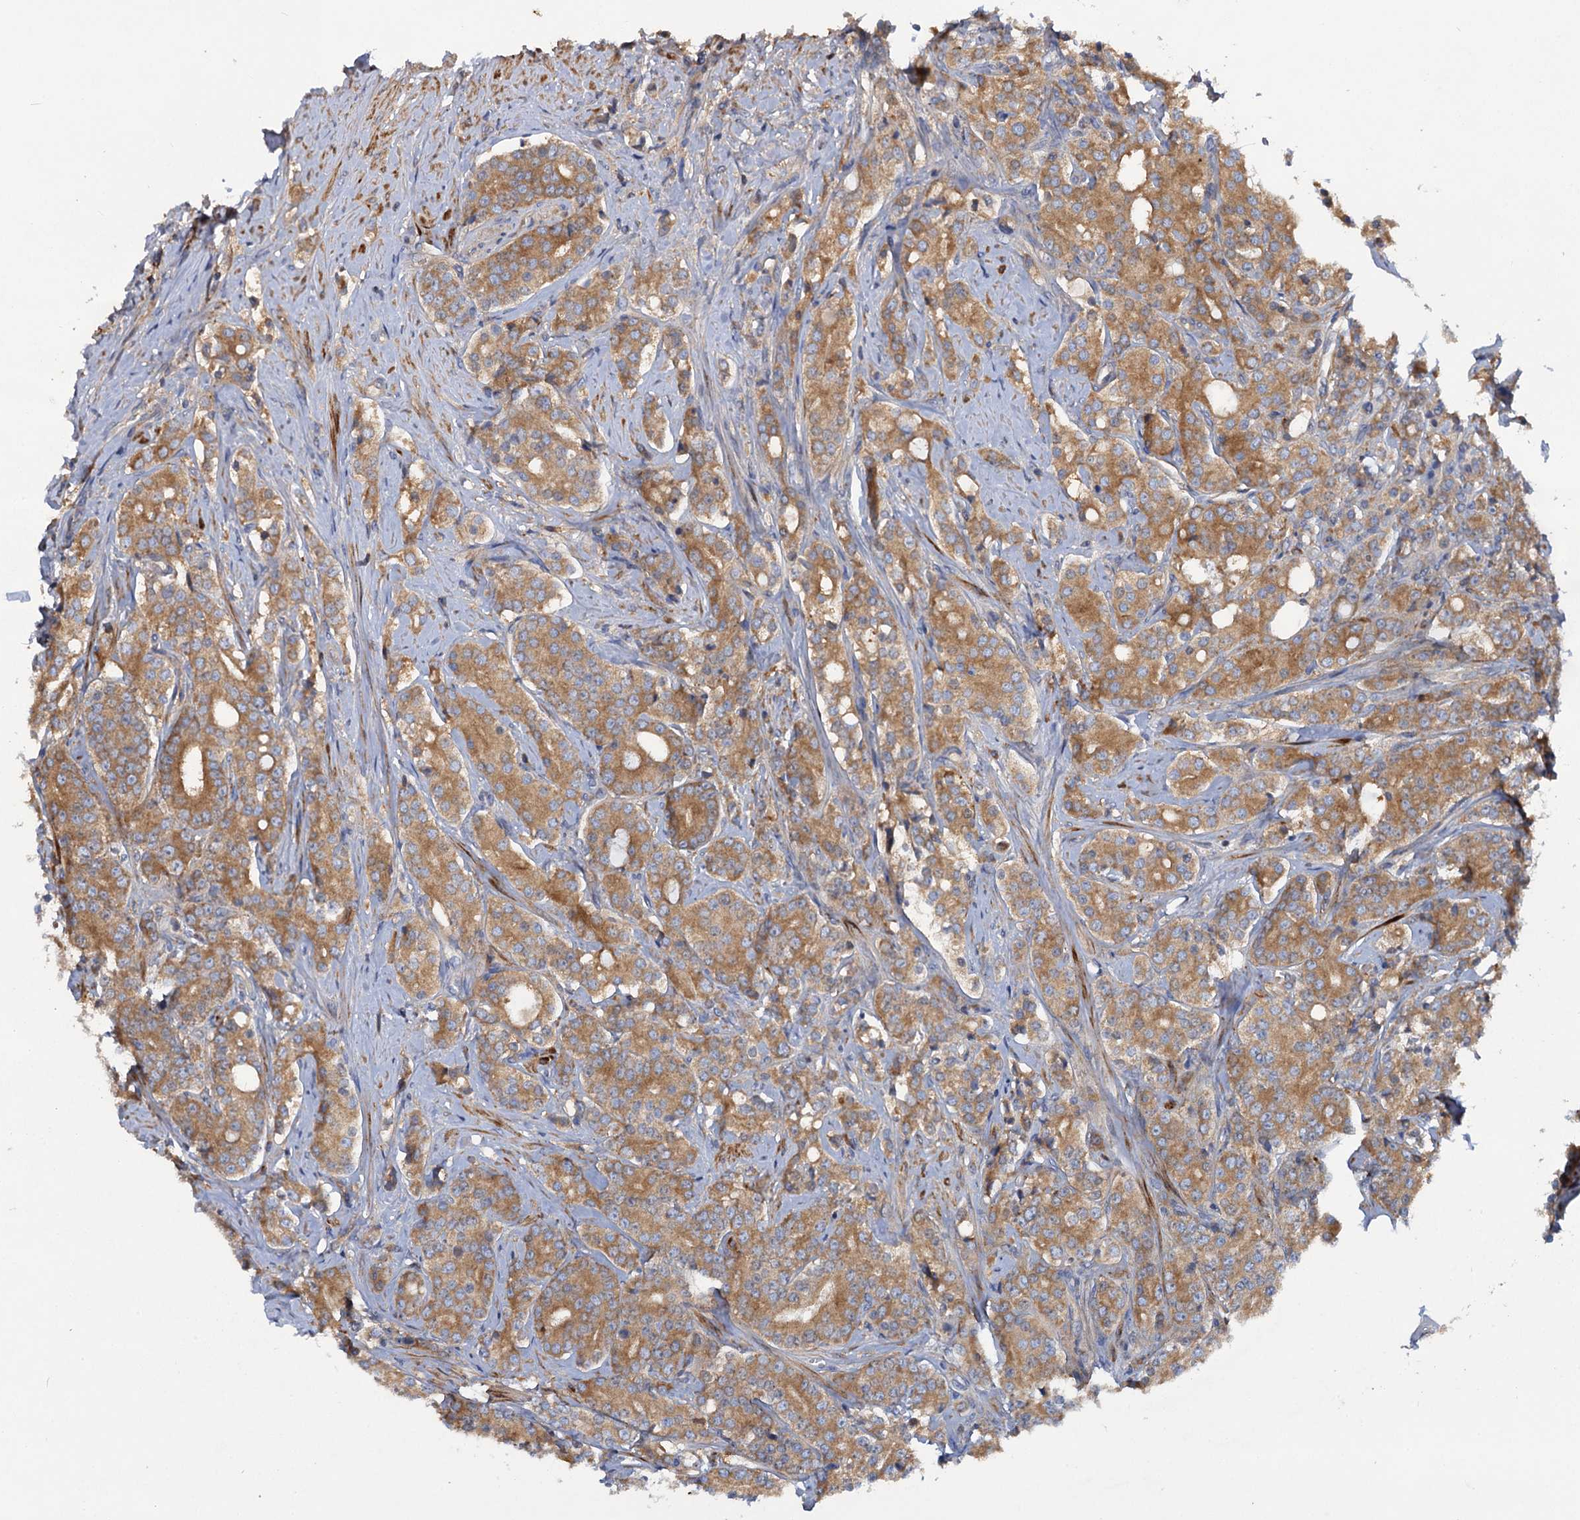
{"staining": {"intensity": "moderate", "quantity": ">75%", "location": "cytoplasmic/membranous"}, "tissue": "prostate cancer", "cell_type": "Tumor cells", "image_type": "cancer", "snomed": [{"axis": "morphology", "description": "Adenocarcinoma, High grade"}, {"axis": "topography", "description": "Prostate"}], "caption": "Immunohistochemistry (IHC) (DAB) staining of prostate high-grade adenocarcinoma reveals moderate cytoplasmic/membranous protein staining in approximately >75% of tumor cells.", "gene": "ALKBH7", "patient": {"sex": "male", "age": 62}}